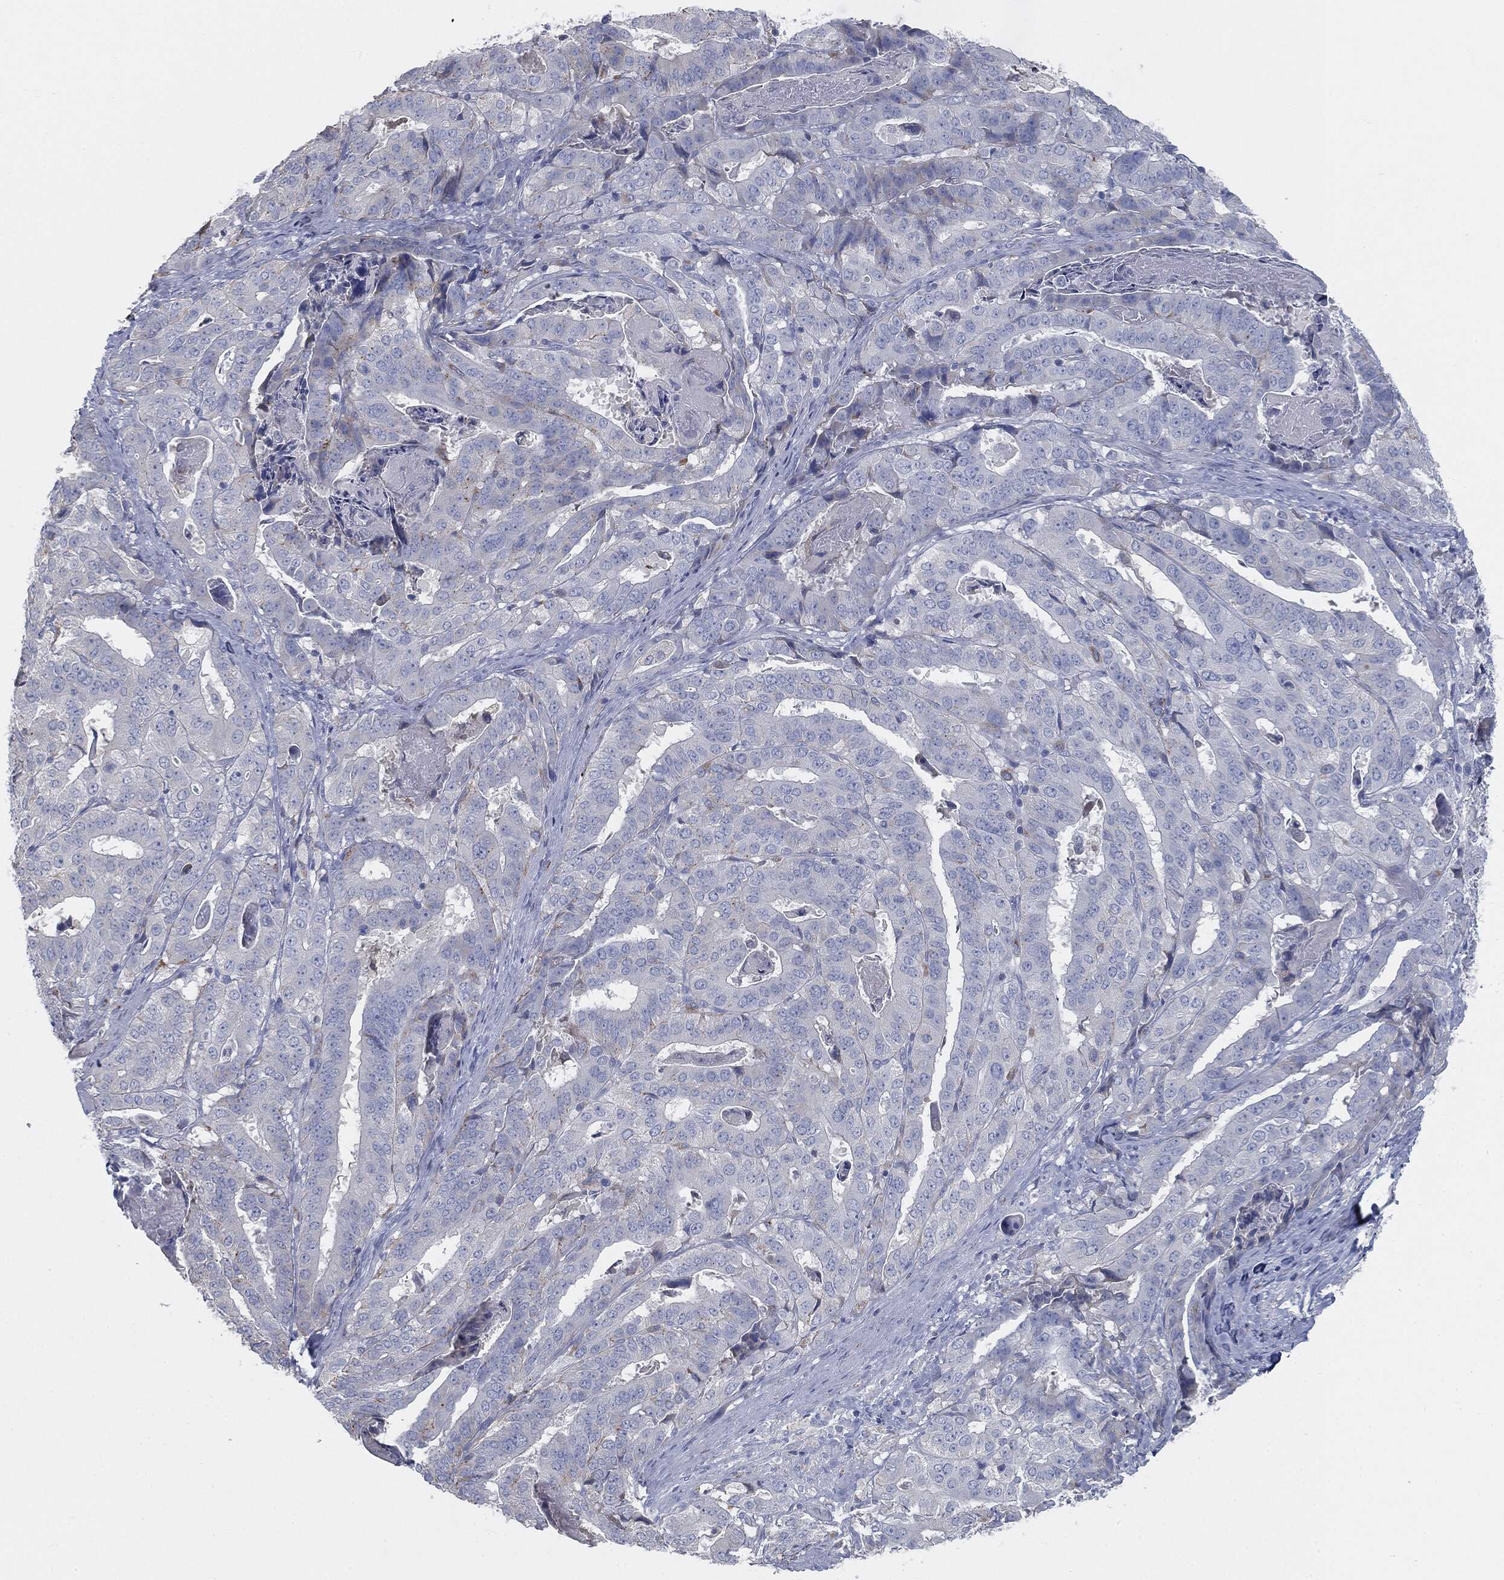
{"staining": {"intensity": "negative", "quantity": "none", "location": "none"}, "tissue": "stomach cancer", "cell_type": "Tumor cells", "image_type": "cancer", "snomed": [{"axis": "morphology", "description": "Adenocarcinoma, NOS"}, {"axis": "topography", "description": "Stomach"}], "caption": "Stomach adenocarcinoma was stained to show a protein in brown. There is no significant expression in tumor cells. (Stains: DAB (3,3'-diaminobenzidine) immunohistochemistry (IHC) with hematoxylin counter stain, Microscopy: brightfield microscopy at high magnification).", "gene": "CAV3", "patient": {"sex": "male", "age": 48}}